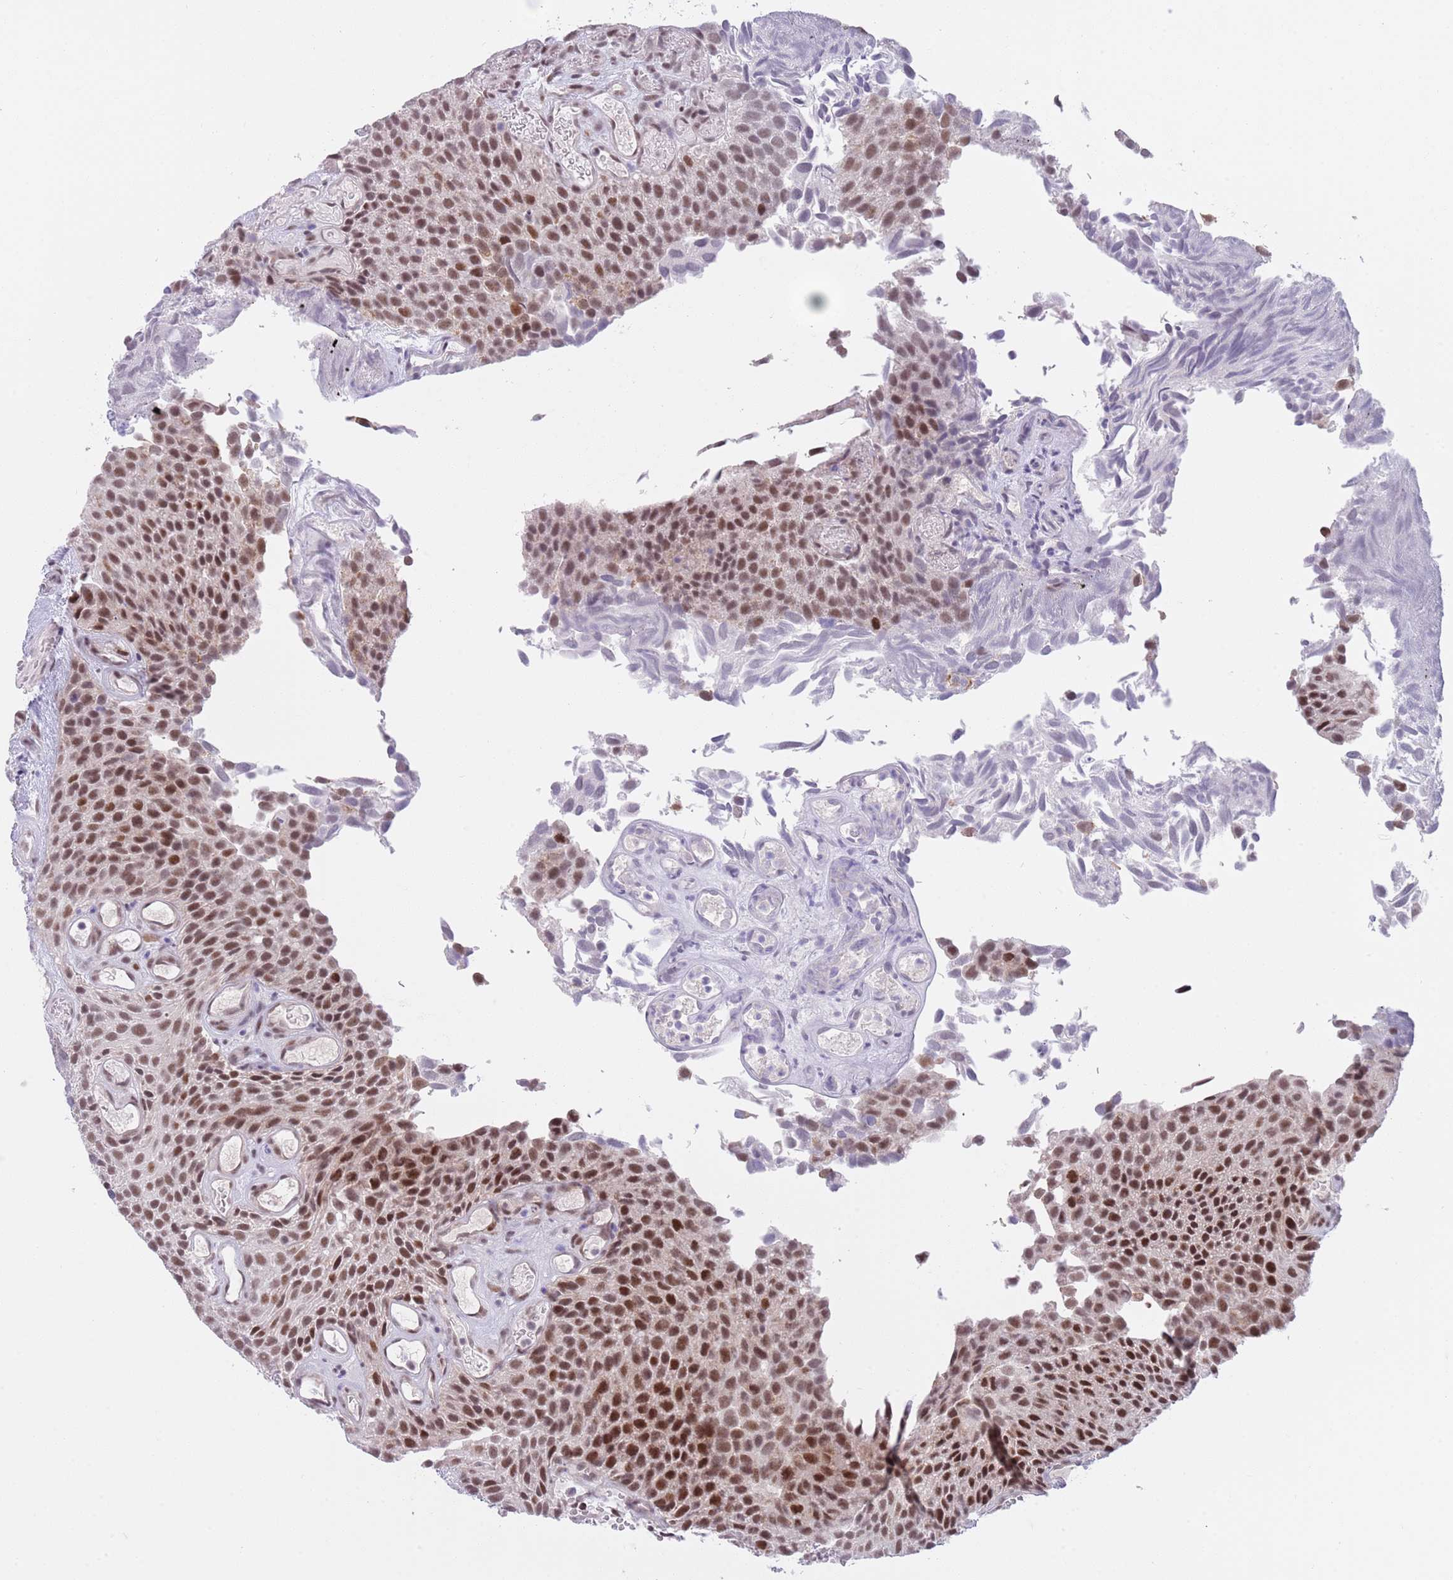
{"staining": {"intensity": "moderate", "quantity": ">75%", "location": "nuclear"}, "tissue": "urothelial cancer", "cell_type": "Tumor cells", "image_type": "cancer", "snomed": [{"axis": "morphology", "description": "Urothelial carcinoma, Low grade"}, {"axis": "topography", "description": "Urinary bladder"}], "caption": "Human low-grade urothelial carcinoma stained with a protein marker reveals moderate staining in tumor cells.", "gene": "RFX1", "patient": {"sex": "male", "age": 89}}